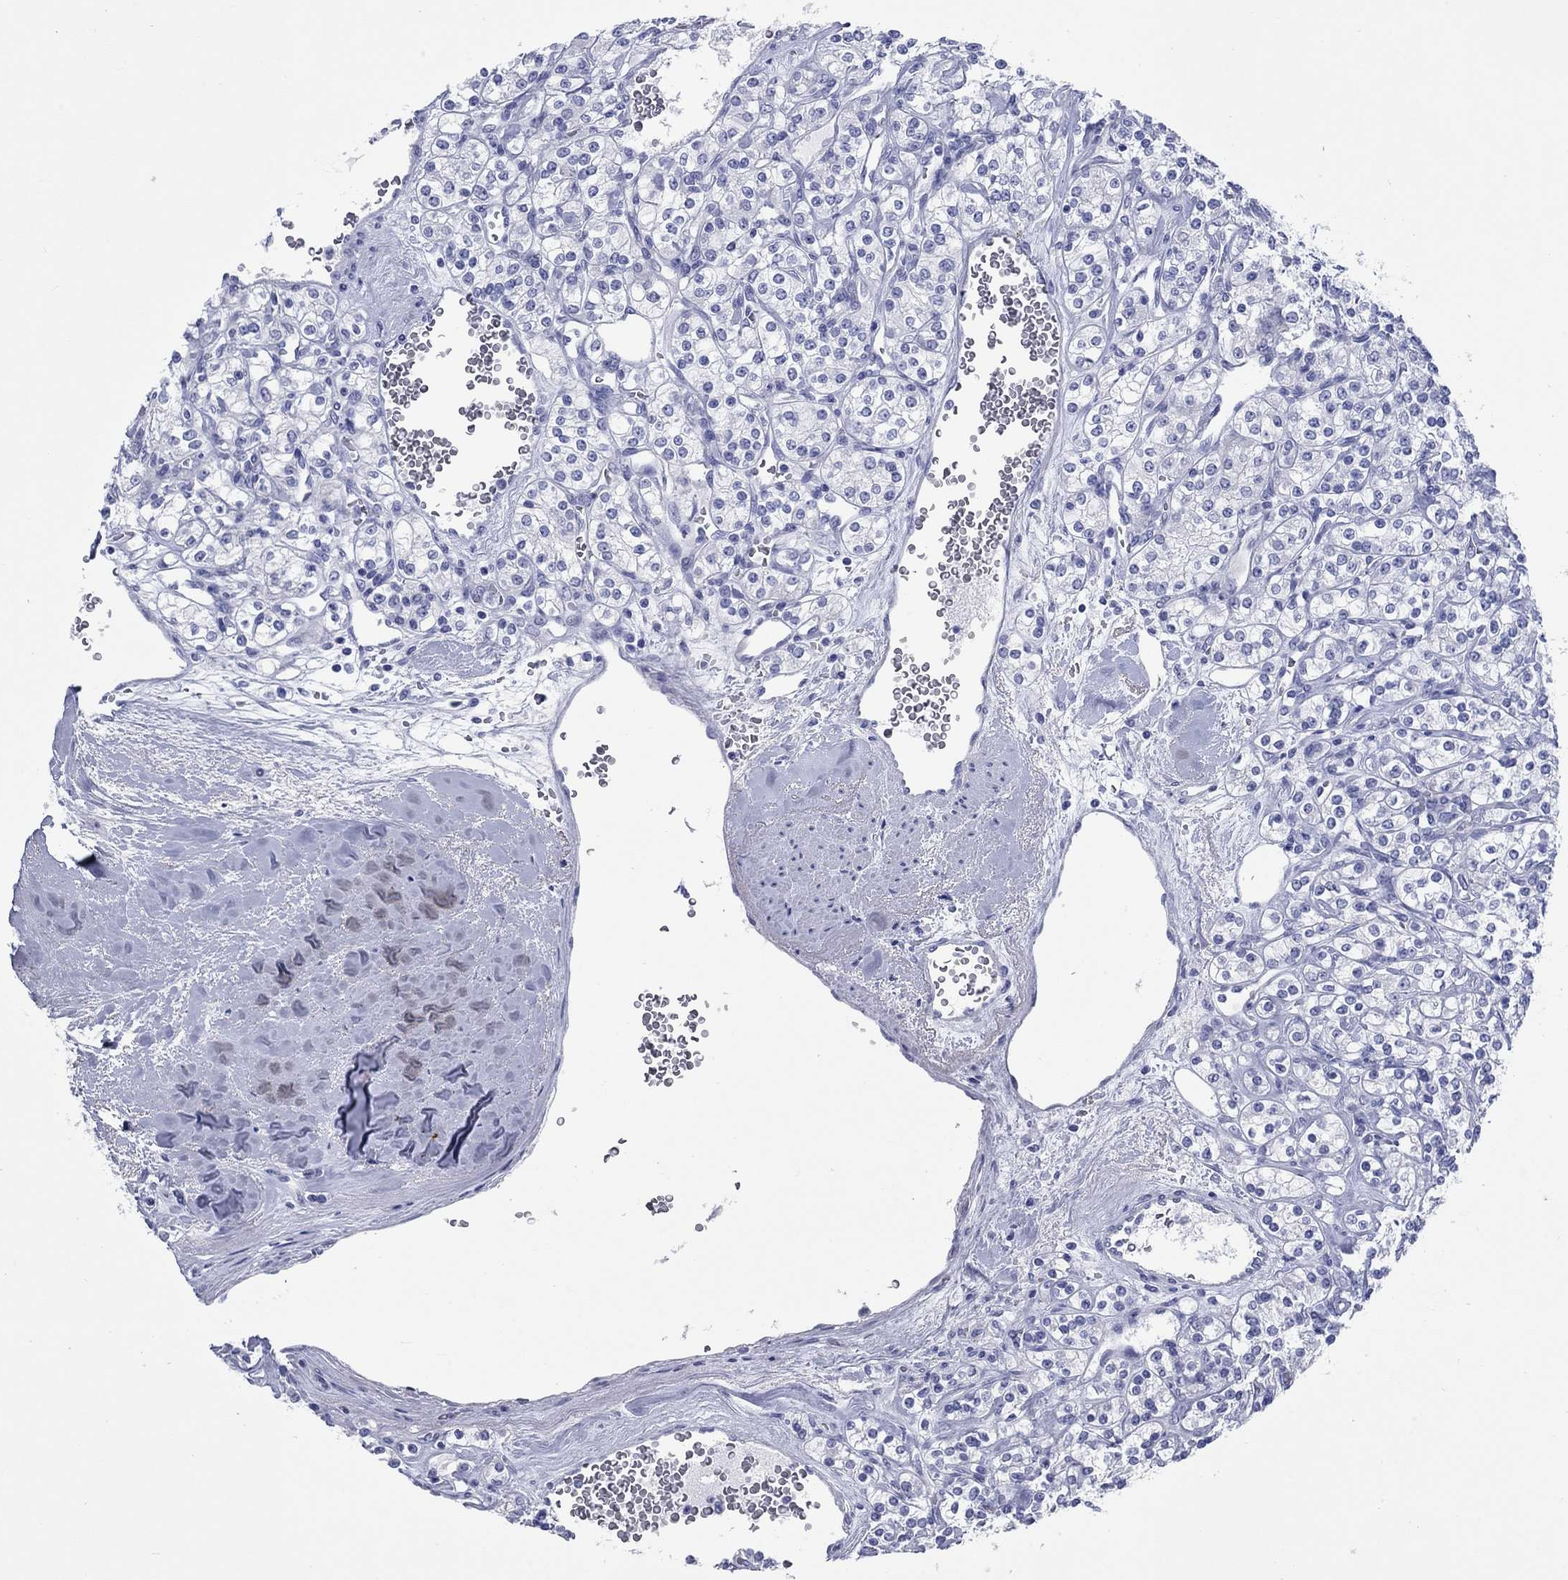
{"staining": {"intensity": "negative", "quantity": "none", "location": "none"}, "tissue": "renal cancer", "cell_type": "Tumor cells", "image_type": "cancer", "snomed": [{"axis": "morphology", "description": "Adenocarcinoma, NOS"}, {"axis": "topography", "description": "Kidney"}], "caption": "The micrograph demonstrates no significant expression in tumor cells of renal adenocarcinoma.", "gene": "CCNA1", "patient": {"sex": "male", "age": 77}}